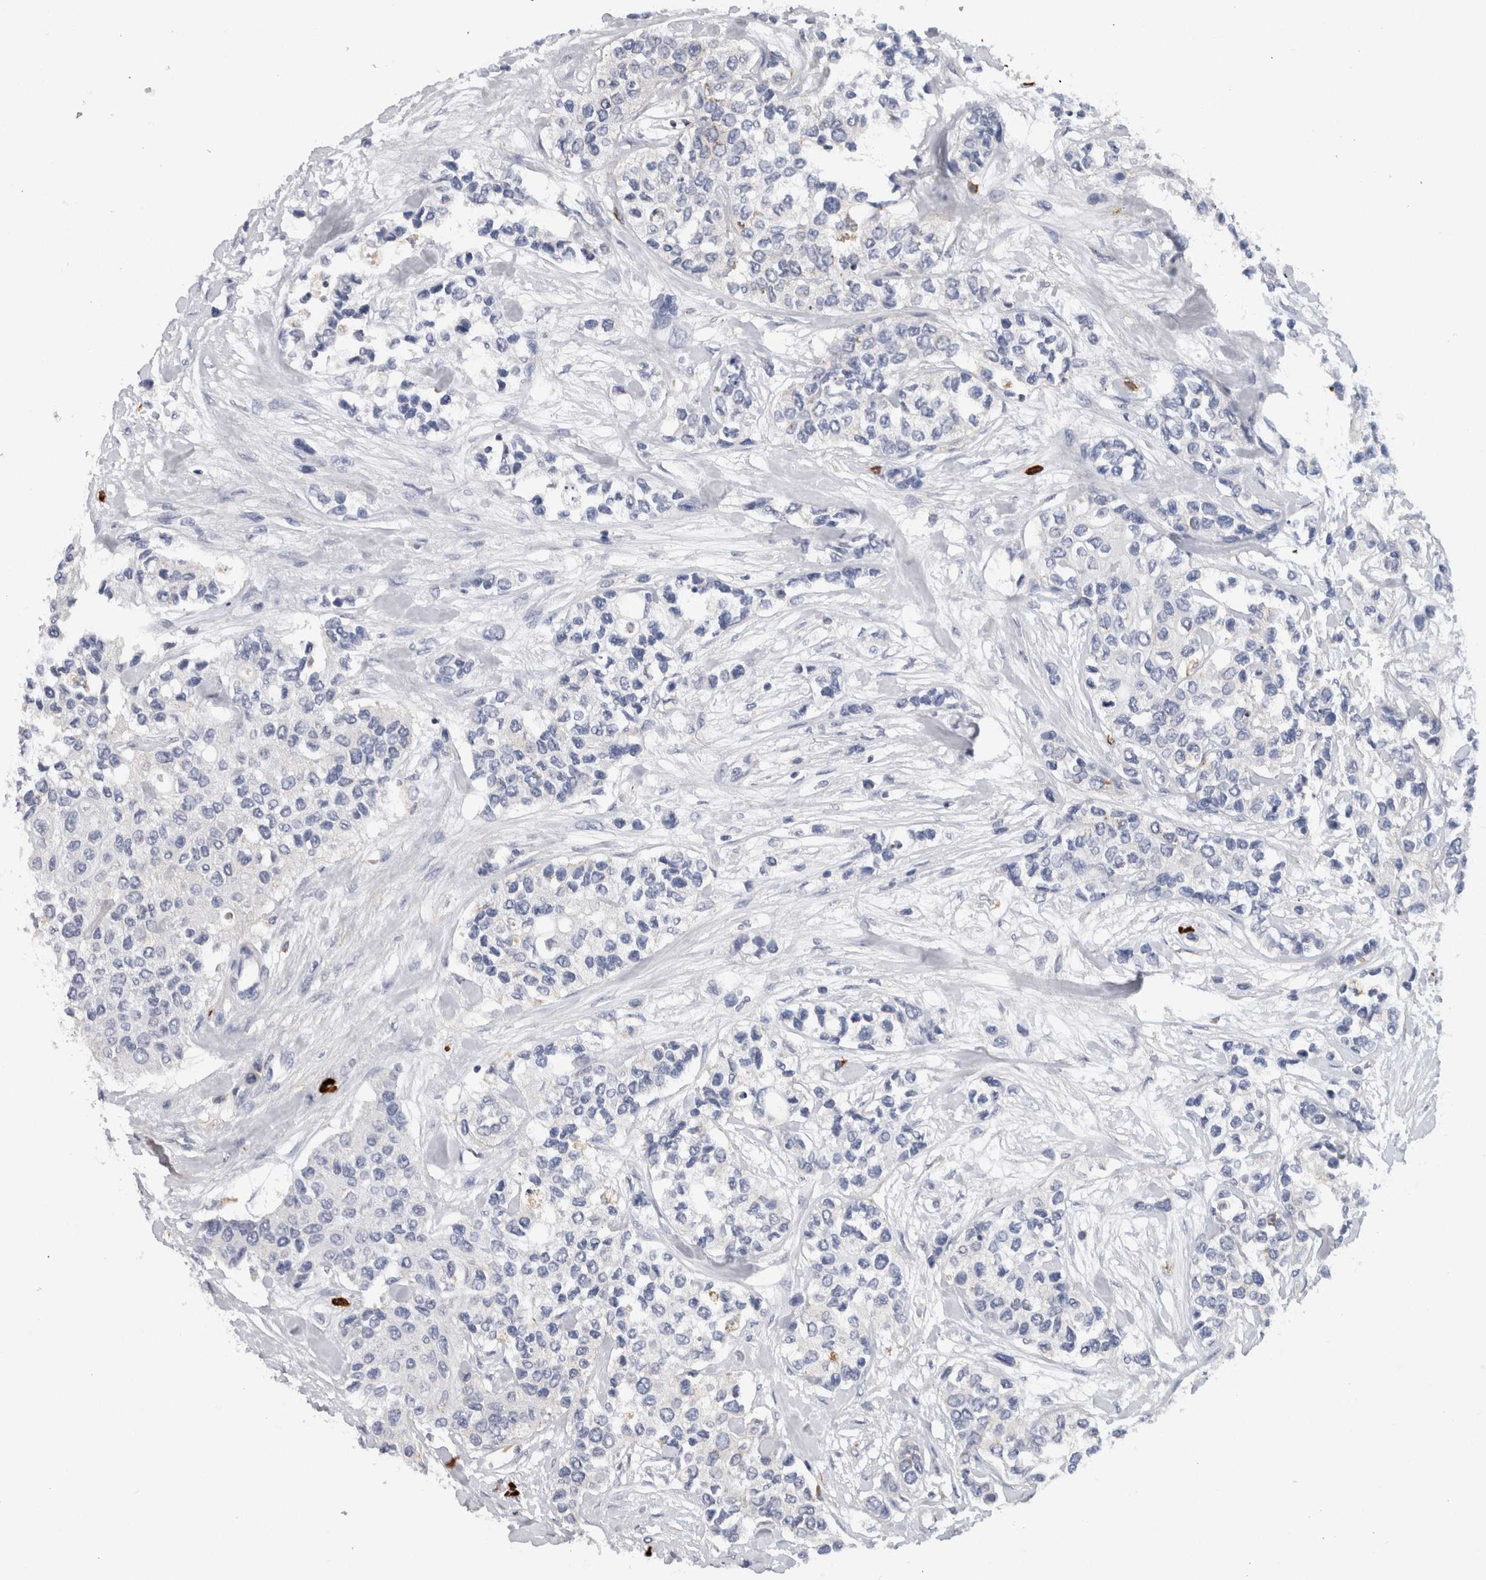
{"staining": {"intensity": "negative", "quantity": "none", "location": "none"}, "tissue": "urothelial cancer", "cell_type": "Tumor cells", "image_type": "cancer", "snomed": [{"axis": "morphology", "description": "Urothelial carcinoma, High grade"}, {"axis": "topography", "description": "Urinary bladder"}], "caption": "Immunohistochemical staining of human urothelial cancer shows no significant staining in tumor cells. Nuclei are stained in blue.", "gene": "CD63", "patient": {"sex": "female", "age": 56}}